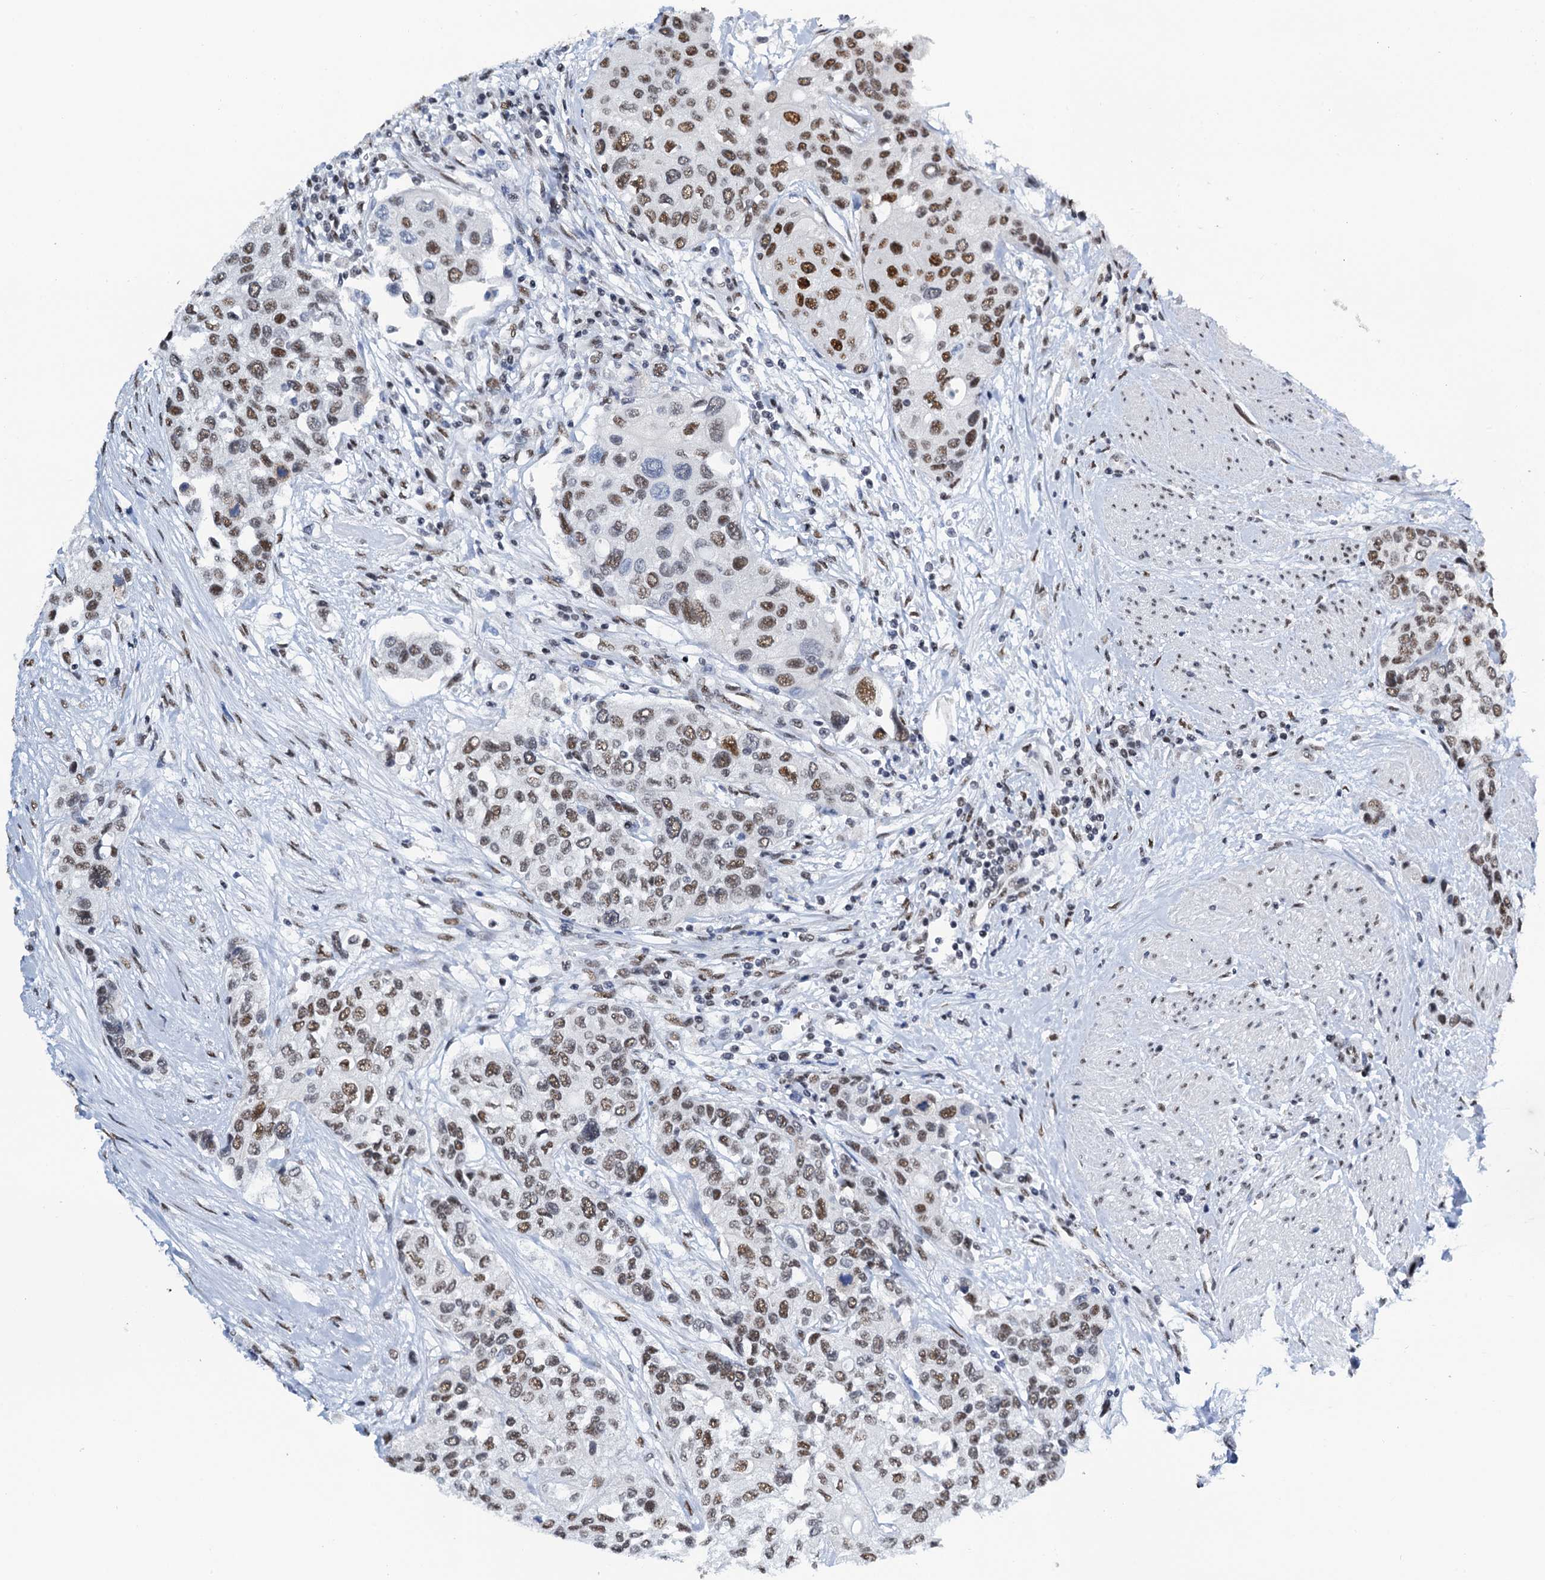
{"staining": {"intensity": "moderate", "quantity": ">75%", "location": "nuclear"}, "tissue": "urothelial cancer", "cell_type": "Tumor cells", "image_type": "cancer", "snomed": [{"axis": "morphology", "description": "Normal tissue, NOS"}, {"axis": "morphology", "description": "Urothelial carcinoma, High grade"}, {"axis": "topography", "description": "Vascular tissue"}, {"axis": "topography", "description": "Urinary bladder"}], "caption": "High-grade urothelial carcinoma stained with a brown dye reveals moderate nuclear positive expression in about >75% of tumor cells.", "gene": "SLTM", "patient": {"sex": "female", "age": 56}}